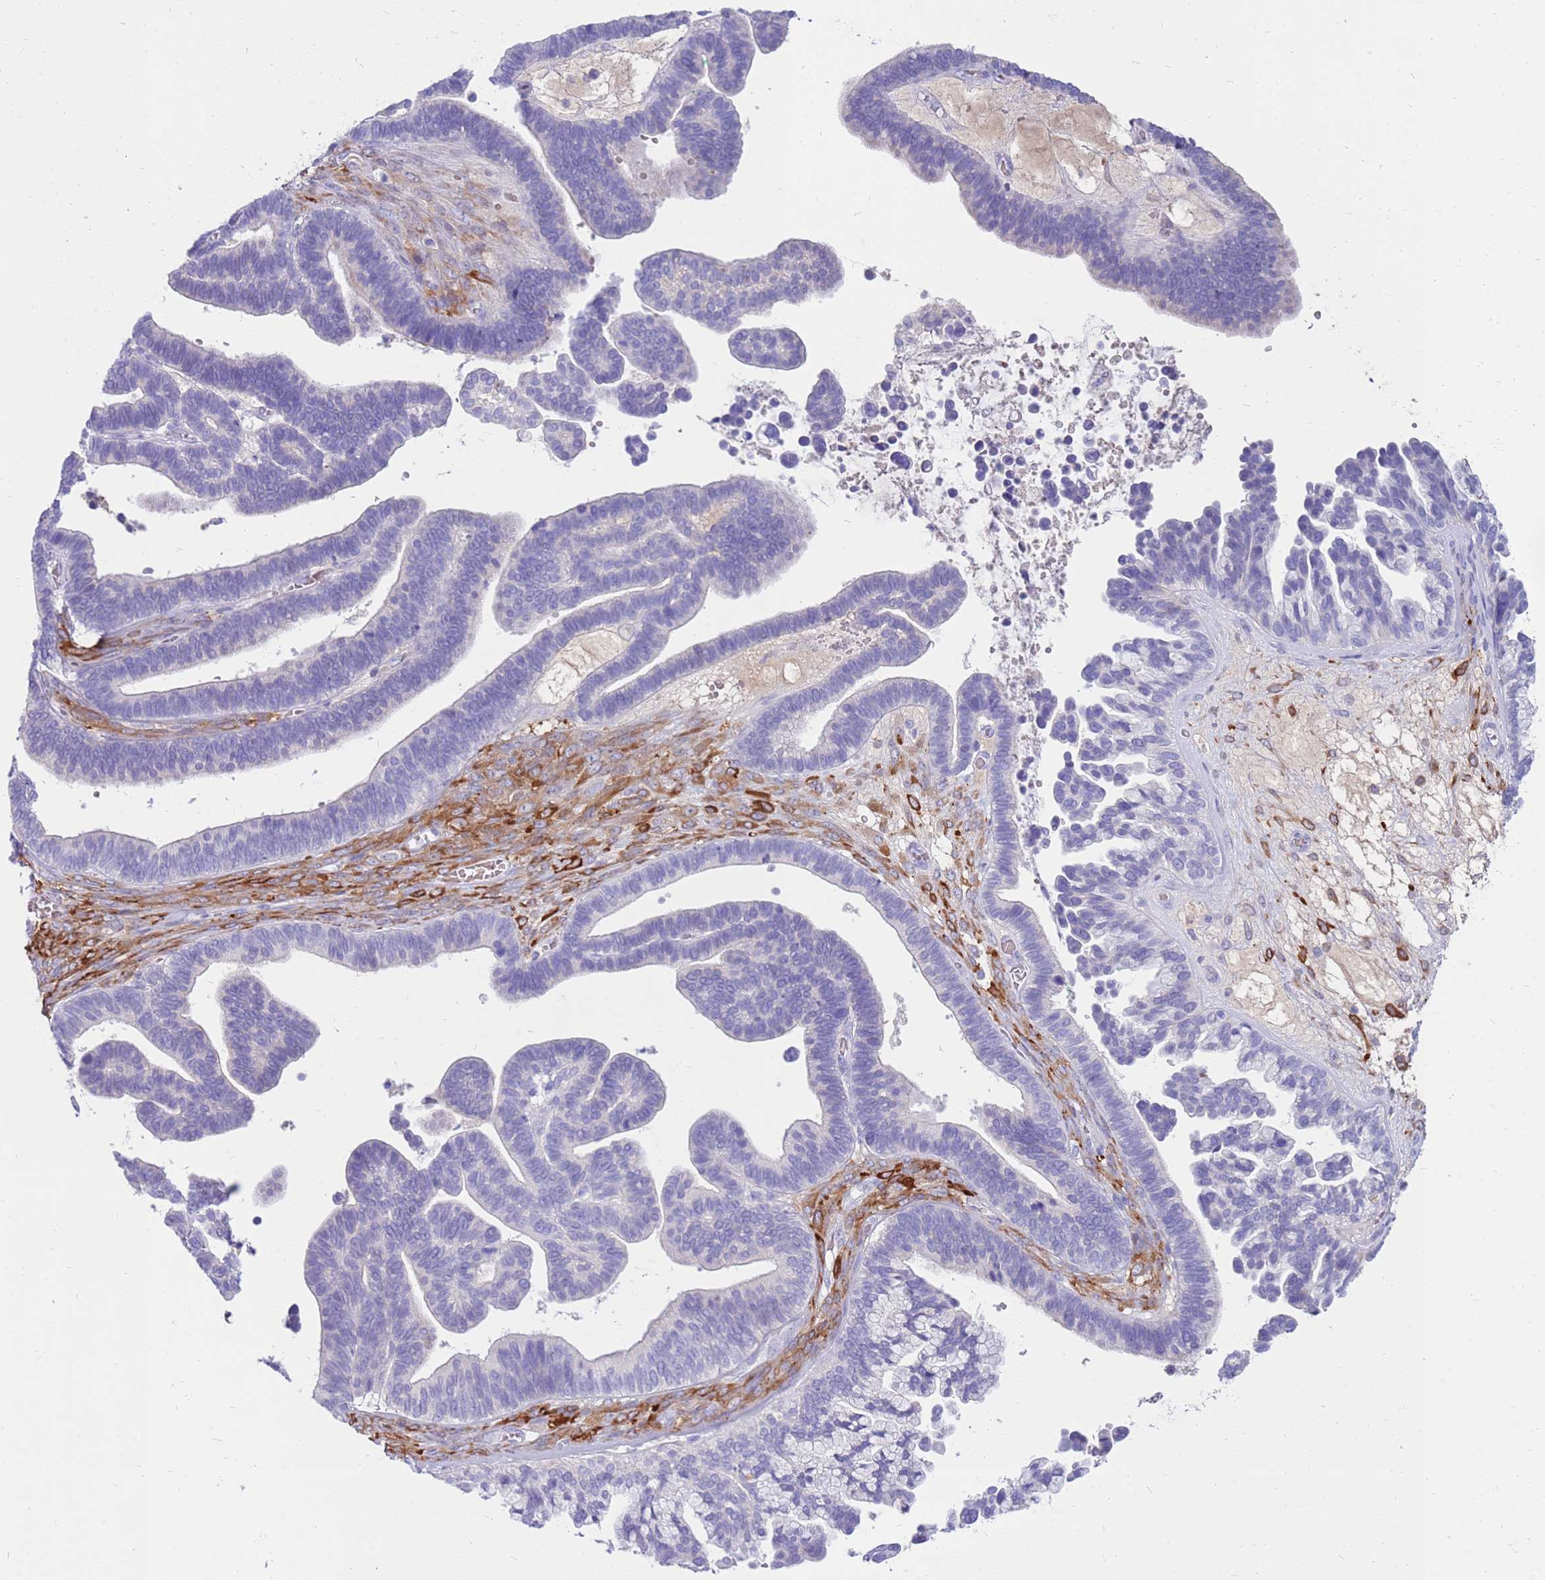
{"staining": {"intensity": "negative", "quantity": "none", "location": "none"}, "tissue": "ovarian cancer", "cell_type": "Tumor cells", "image_type": "cancer", "snomed": [{"axis": "morphology", "description": "Cystadenocarcinoma, serous, NOS"}, {"axis": "topography", "description": "Ovary"}], "caption": "Tumor cells show no significant staining in ovarian cancer (serous cystadenocarcinoma). Brightfield microscopy of immunohistochemistry stained with DAB (3,3'-diaminobenzidine) (brown) and hematoxylin (blue), captured at high magnification.", "gene": "EVPLL", "patient": {"sex": "female", "age": 56}}